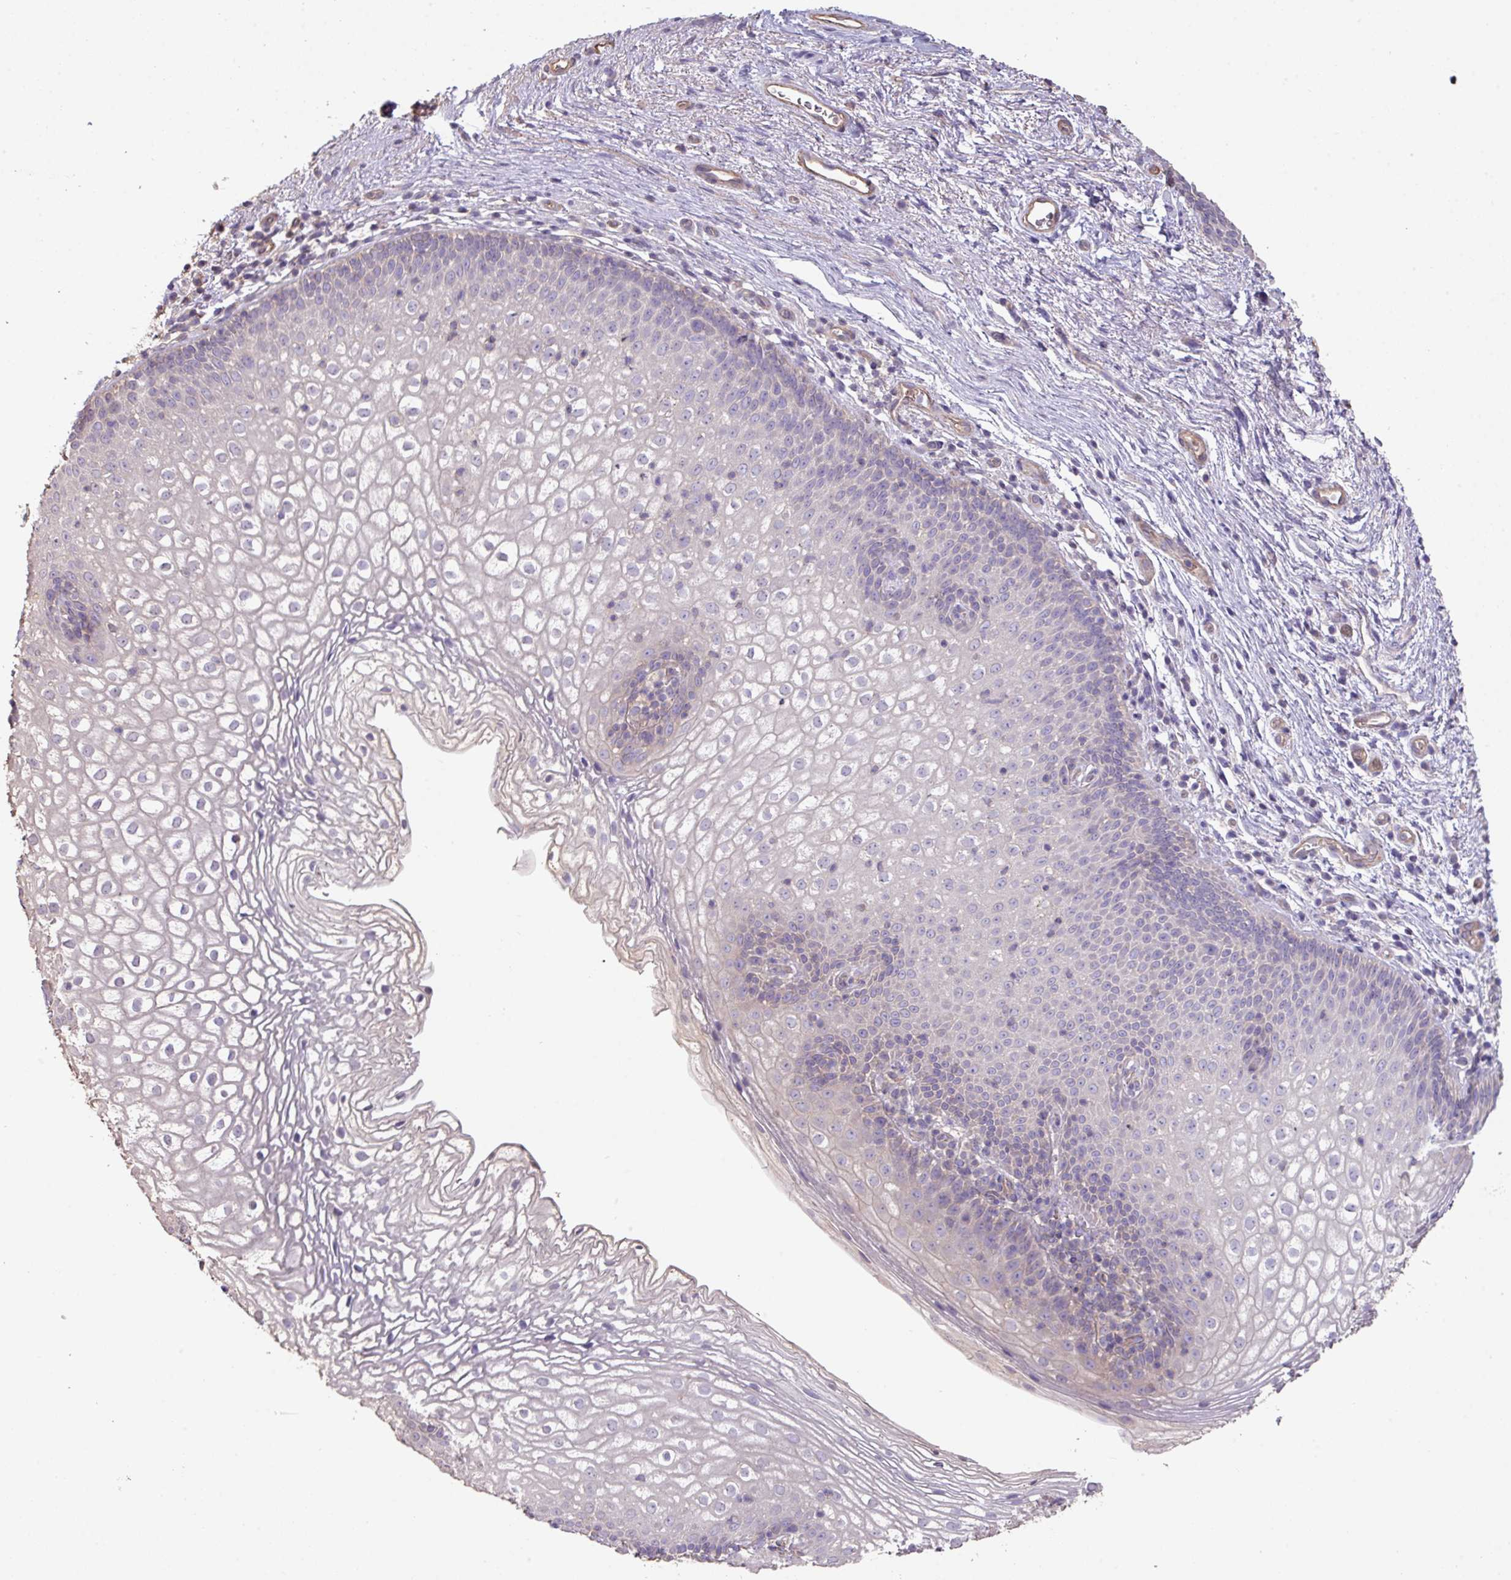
{"staining": {"intensity": "negative", "quantity": "none", "location": "none"}, "tissue": "vagina", "cell_type": "Squamous epithelial cells", "image_type": "normal", "snomed": [{"axis": "morphology", "description": "Normal tissue, NOS"}, {"axis": "topography", "description": "Vagina"}], "caption": "Immunohistochemistry (IHC) histopathology image of unremarkable human vagina stained for a protein (brown), which exhibits no expression in squamous epithelial cells. The staining is performed using DAB (3,3'-diaminobenzidine) brown chromogen with nuclei counter-stained in using hematoxylin.", "gene": "CALML4", "patient": {"sex": "female", "age": 47}}